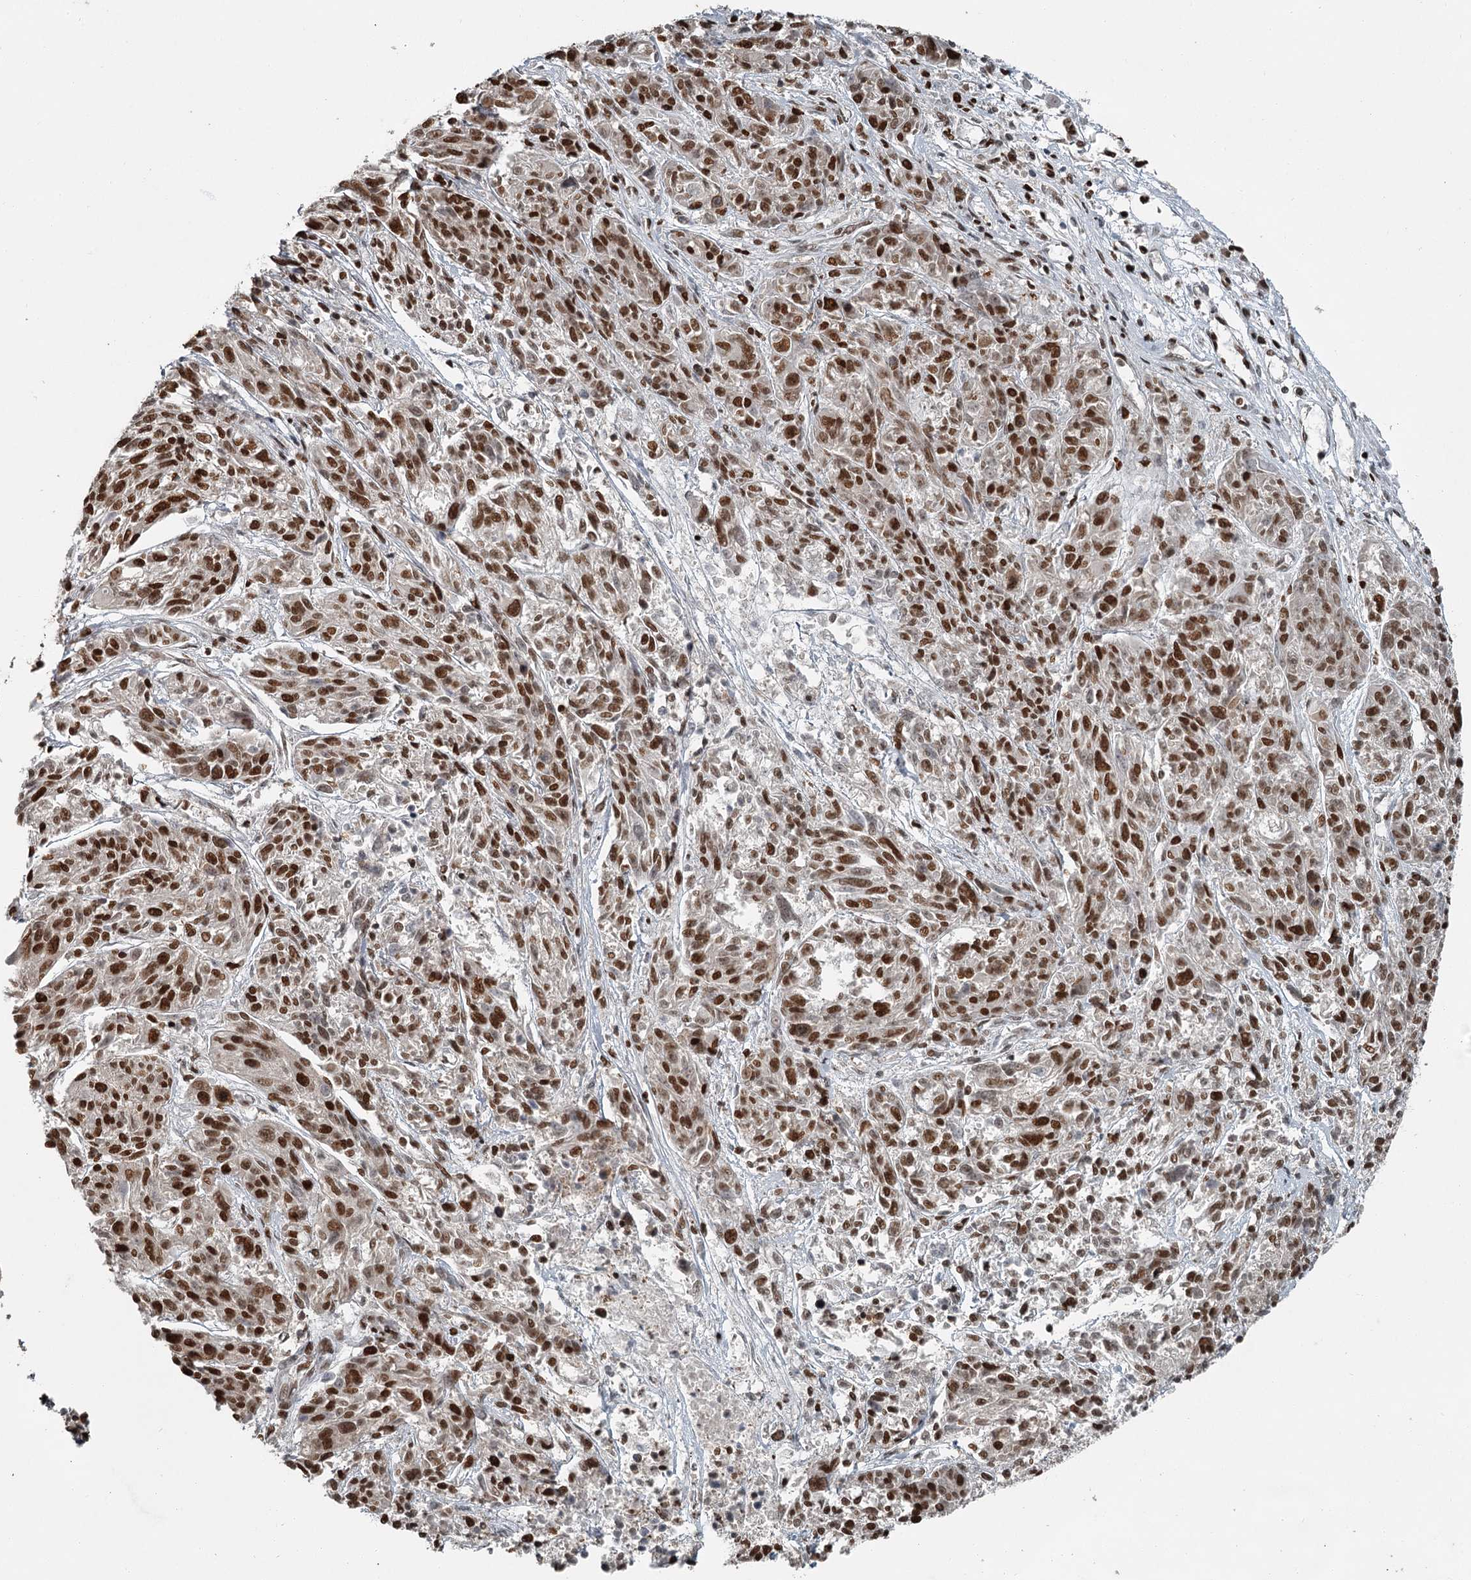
{"staining": {"intensity": "strong", "quantity": "25%-75%", "location": "nuclear"}, "tissue": "melanoma", "cell_type": "Tumor cells", "image_type": "cancer", "snomed": [{"axis": "morphology", "description": "Malignant melanoma, NOS"}, {"axis": "topography", "description": "Skin"}], "caption": "Melanoma stained for a protein (brown) reveals strong nuclear positive staining in about 25%-75% of tumor cells.", "gene": "RBBP7", "patient": {"sex": "male", "age": 53}}